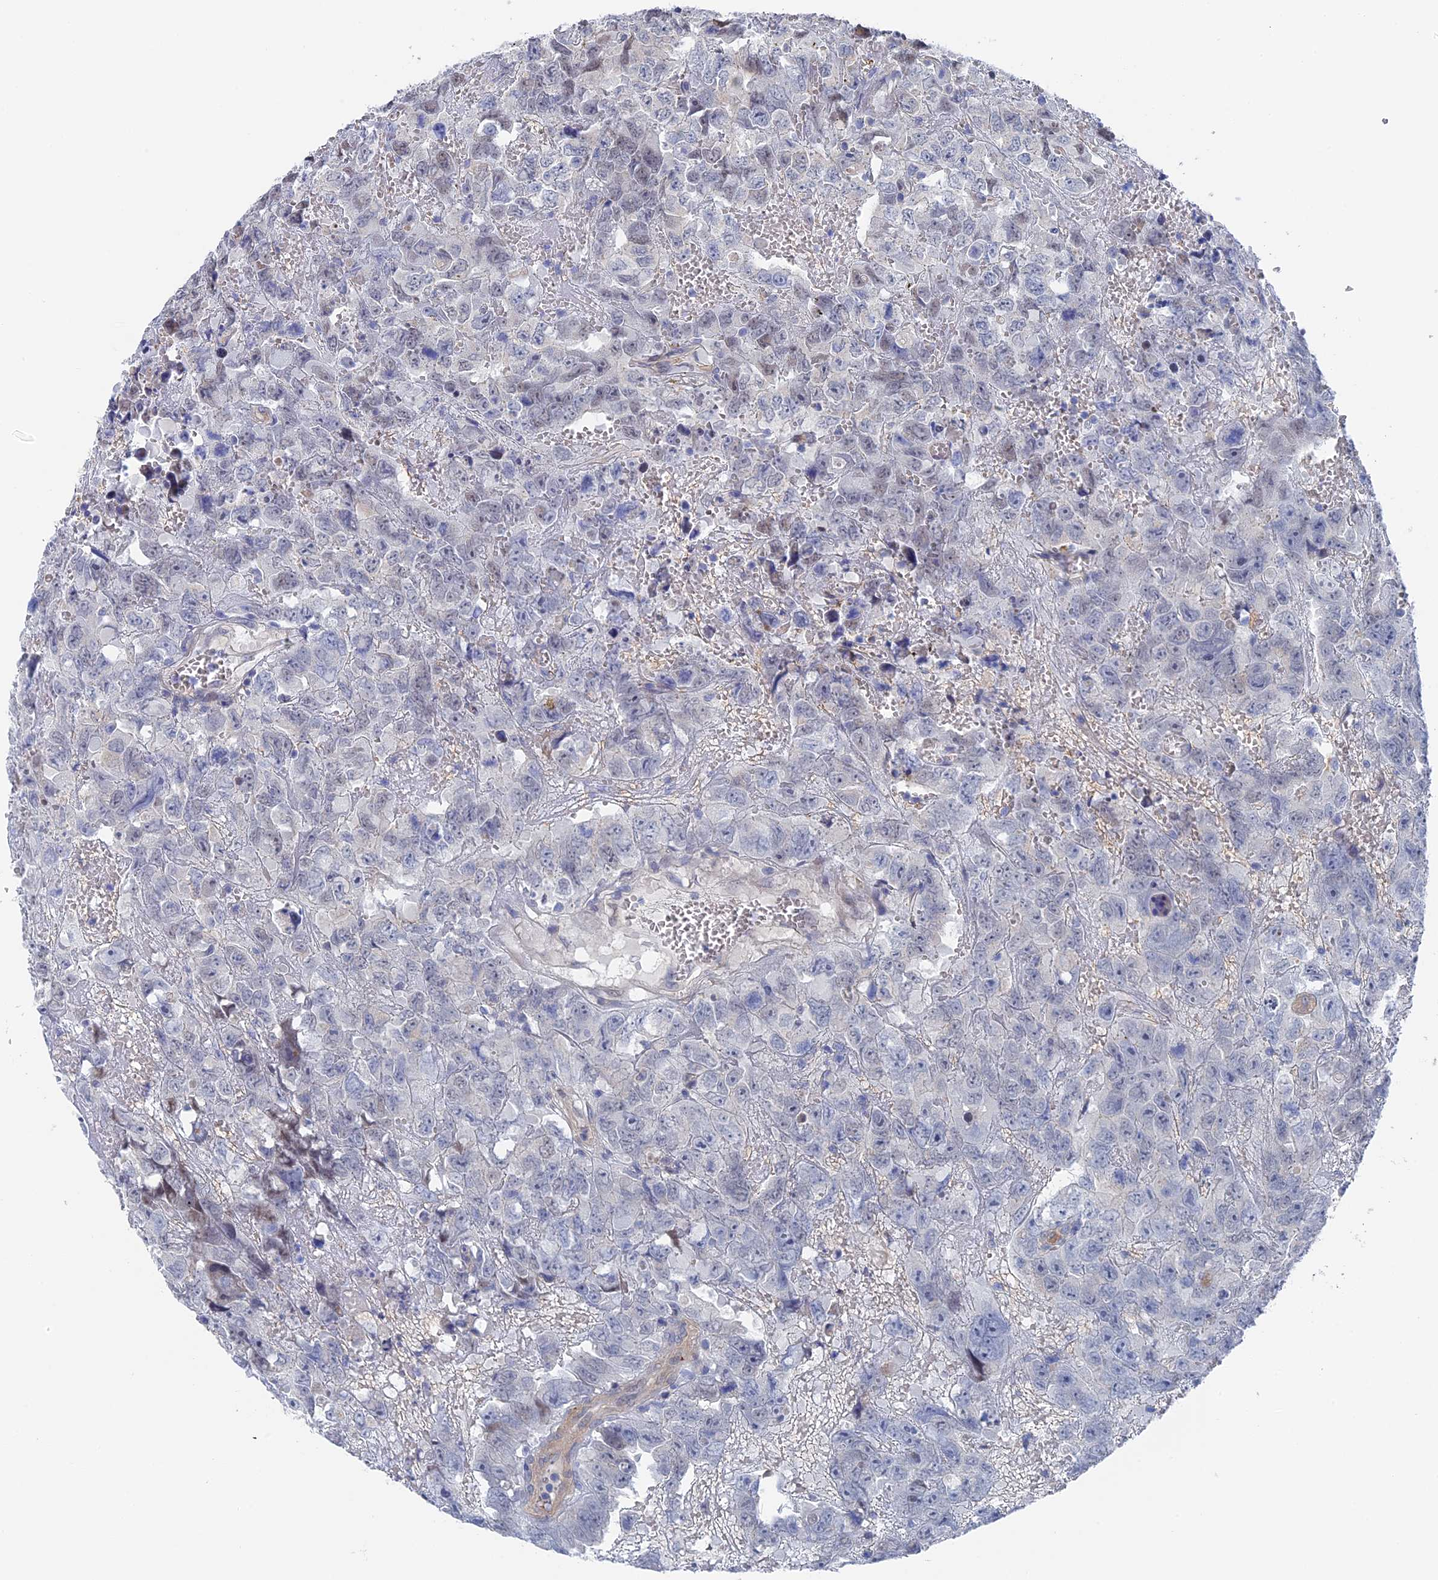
{"staining": {"intensity": "negative", "quantity": "none", "location": "none"}, "tissue": "testis cancer", "cell_type": "Tumor cells", "image_type": "cancer", "snomed": [{"axis": "morphology", "description": "Carcinoma, Embryonal, NOS"}, {"axis": "topography", "description": "Testis"}], "caption": "IHC of embryonal carcinoma (testis) demonstrates no expression in tumor cells.", "gene": "MTHFSD", "patient": {"sex": "male", "age": 45}}